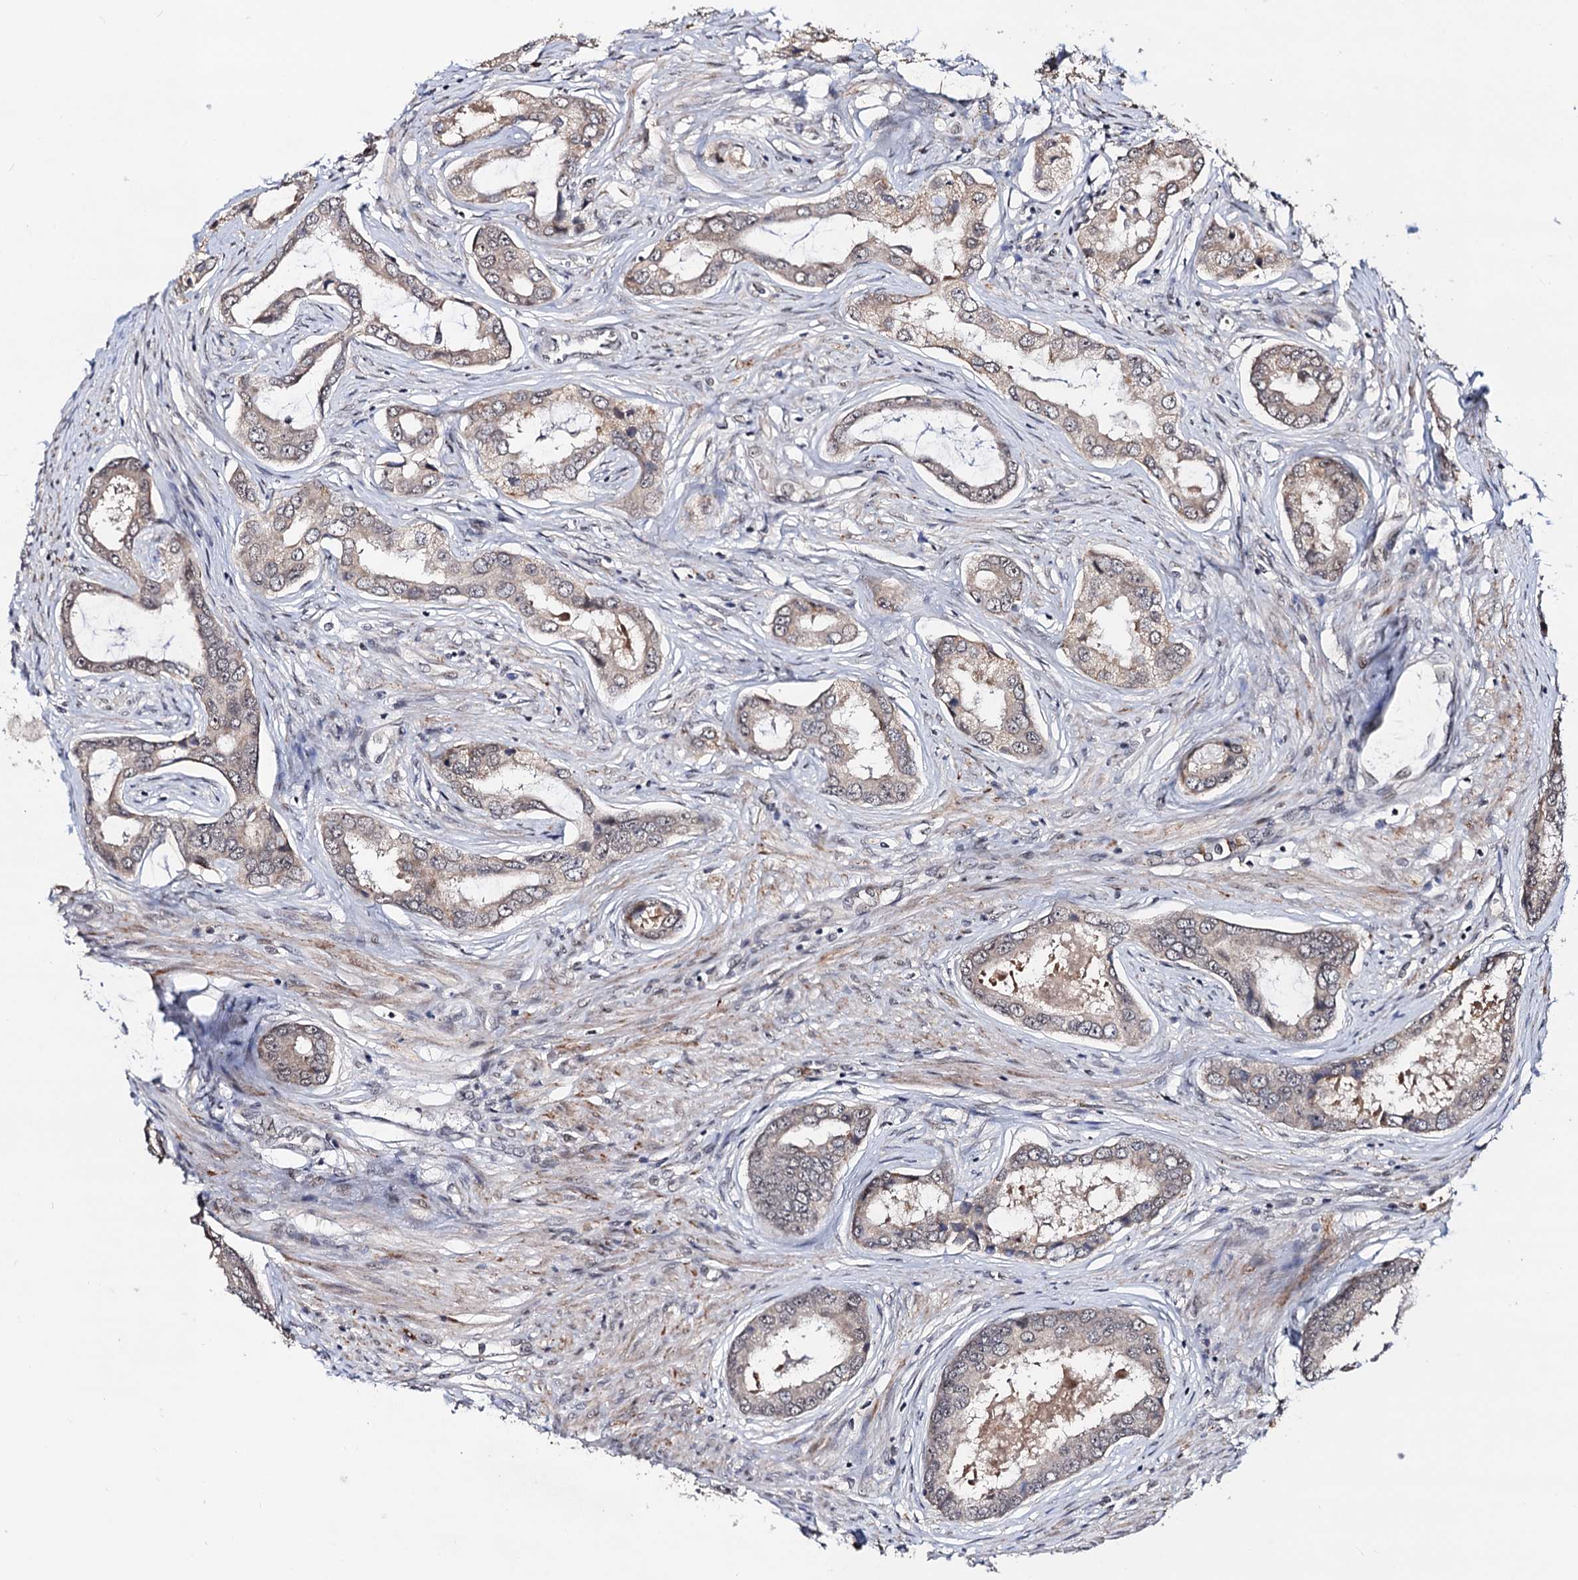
{"staining": {"intensity": "weak", "quantity": "<25%", "location": "cytoplasmic/membranous"}, "tissue": "prostate cancer", "cell_type": "Tumor cells", "image_type": "cancer", "snomed": [{"axis": "morphology", "description": "Adenocarcinoma, Low grade"}, {"axis": "topography", "description": "Prostate"}], "caption": "A micrograph of adenocarcinoma (low-grade) (prostate) stained for a protein reveals no brown staining in tumor cells. Nuclei are stained in blue.", "gene": "SFSWAP", "patient": {"sex": "male", "age": 68}}